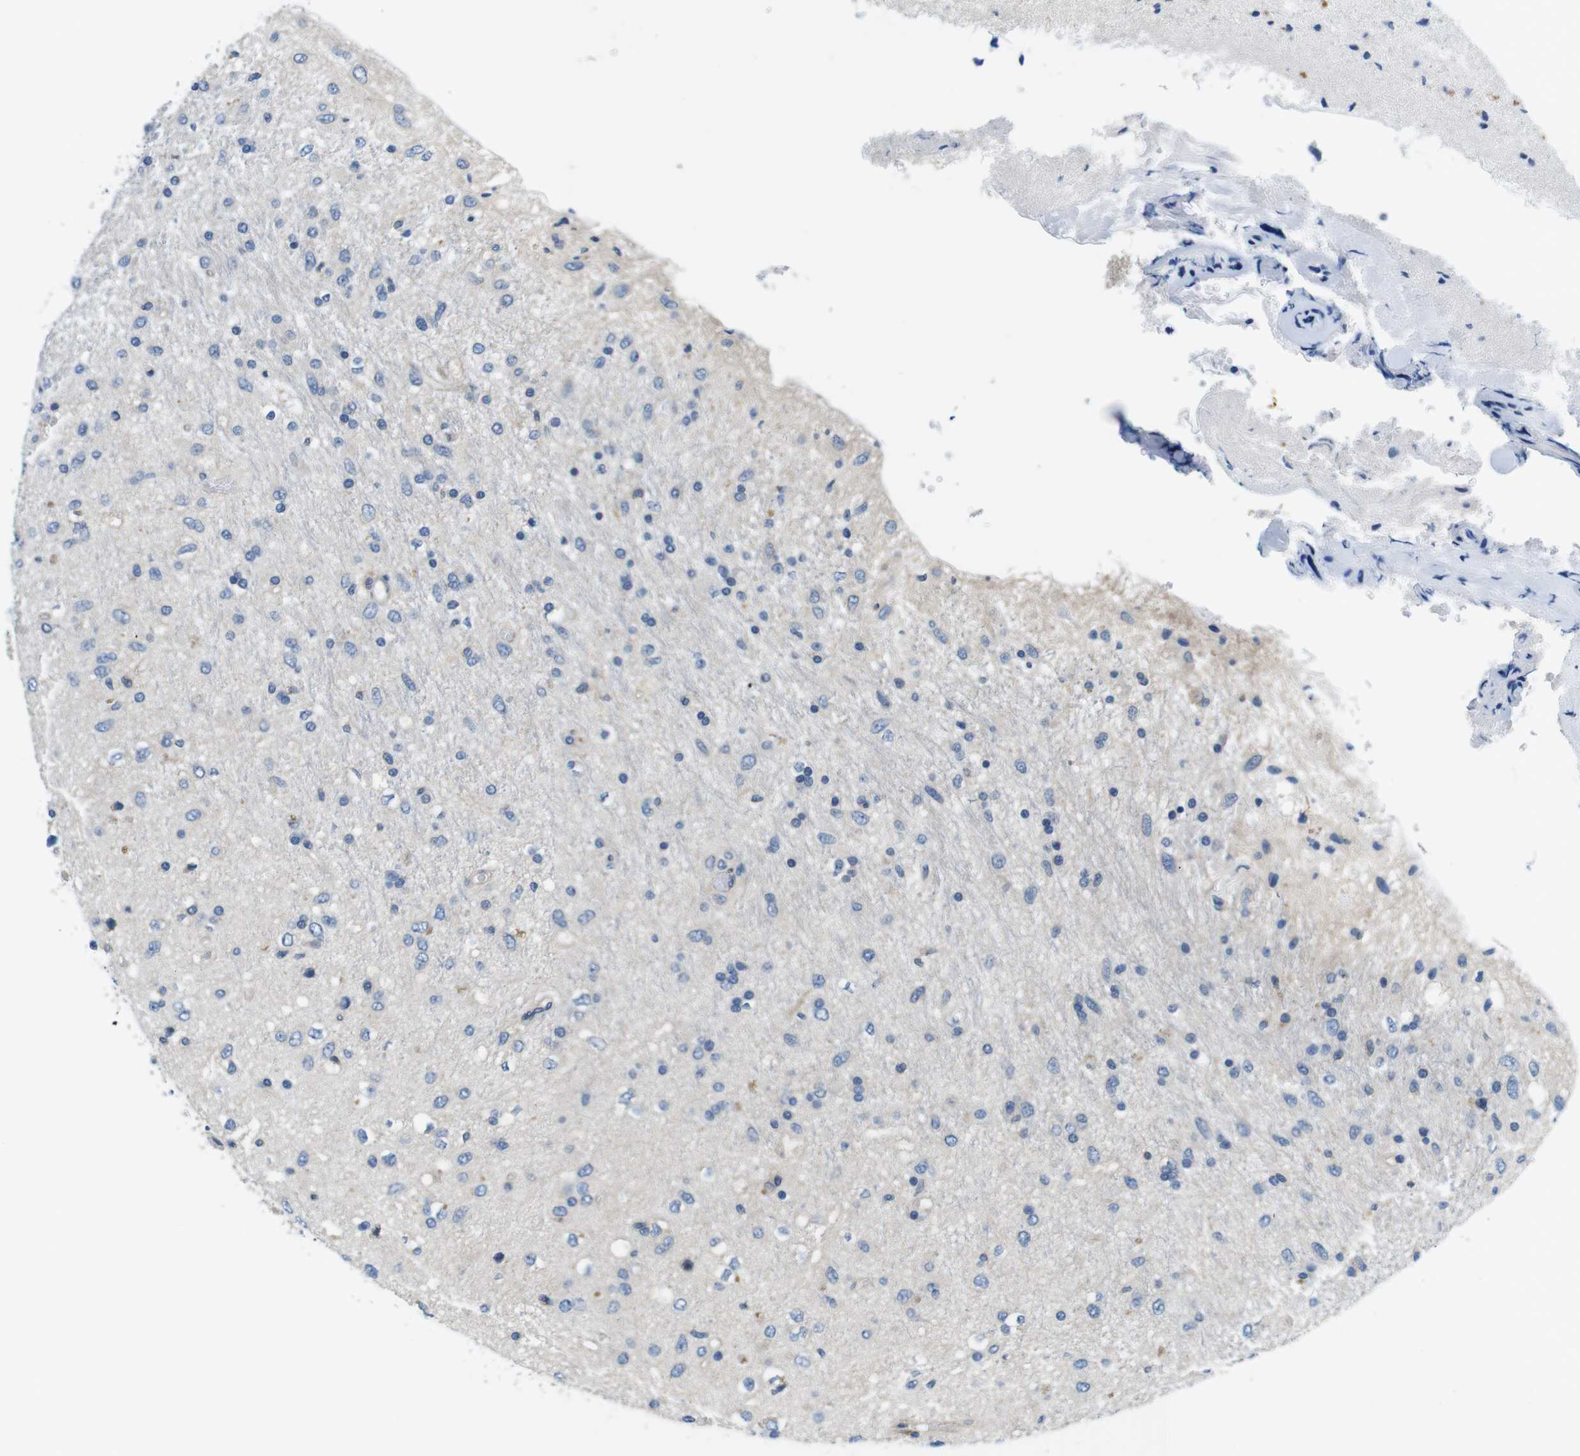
{"staining": {"intensity": "negative", "quantity": "none", "location": "none"}, "tissue": "glioma", "cell_type": "Tumor cells", "image_type": "cancer", "snomed": [{"axis": "morphology", "description": "Glioma, malignant, Low grade"}, {"axis": "topography", "description": "Brain"}], "caption": "Image shows no significant protein positivity in tumor cells of glioma.", "gene": "DENND4C", "patient": {"sex": "male", "age": 77}}